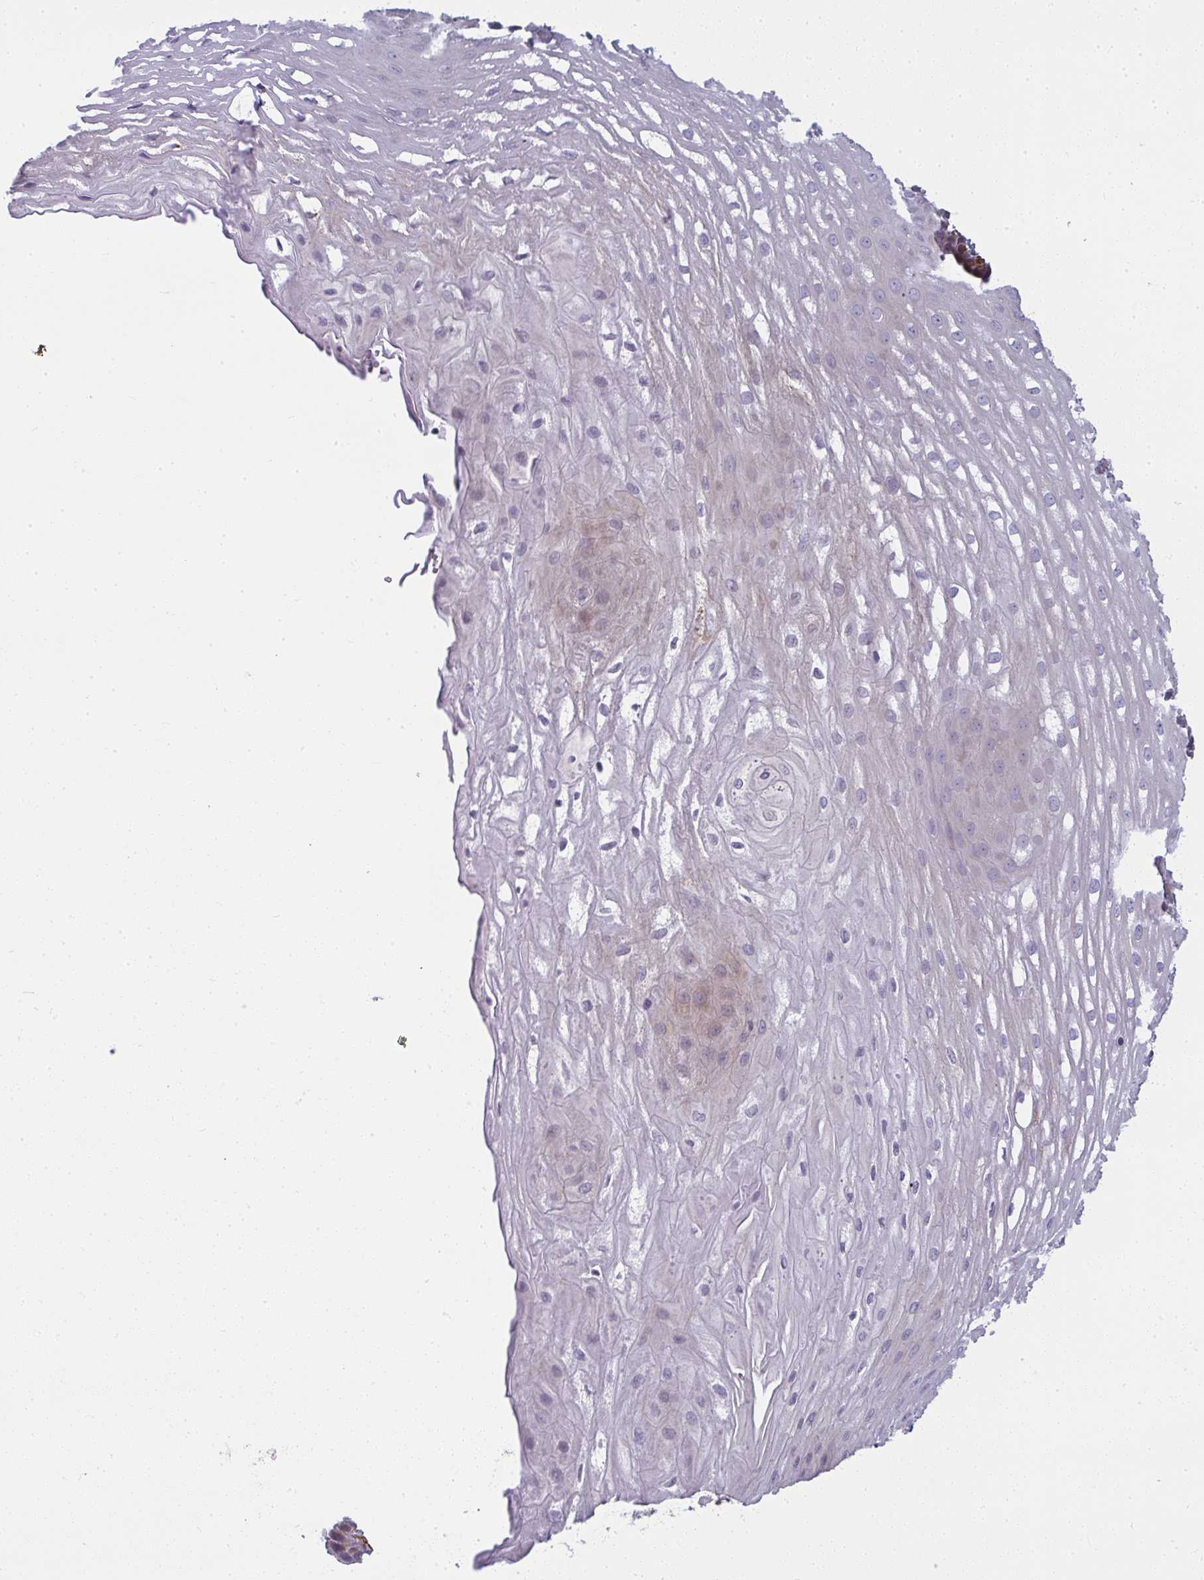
{"staining": {"intensity": "negative", "quantity": "none", "location": "none"}, "tissue": "esophagus", "cell_type": "Squamous epithelial cells", "image_type": "normal", "snomed": [{"axis": "morphology", "description": "Normal tissue, NOS"}, {"axis": "topography", "description": "Esophagus"}], "caption": "This is an IHC photomicrograph of unremarkable human esophagus. There is no staining in squamous epithelial cells.", "gene": "IFIT3", "patient": {"sex": "male", "age": 62}}